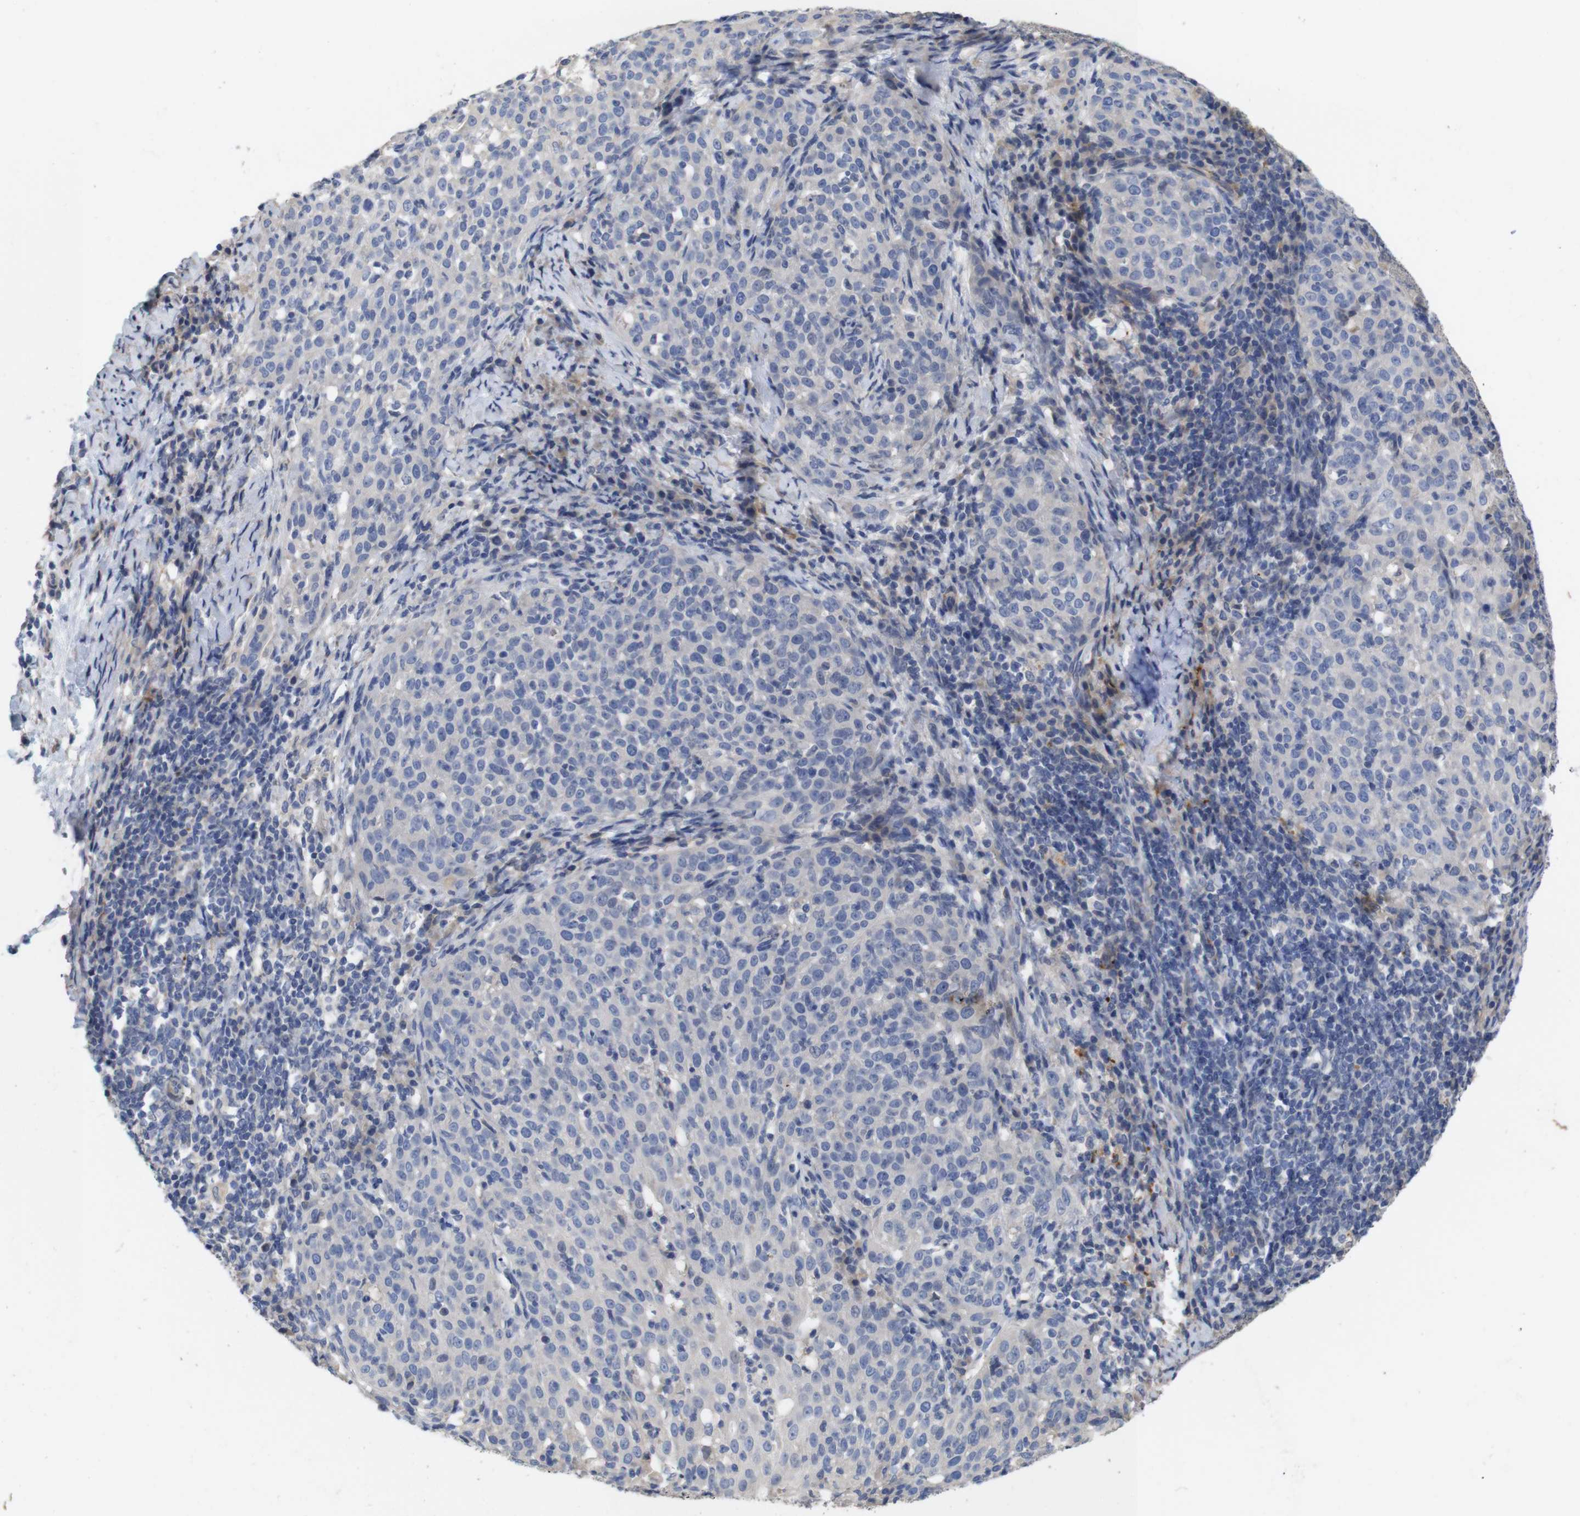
{"staining": {"intensity": "negative", "quantity": "none", "location": "none"}, "tissue": "cervical cancer", "cell_type": "Tumor cells", "image_type": "cancer", "snomed": [{"axis": "morphology", "description": "Squamous cell carcinoma, NOS"}, {"axis": "topography", "description": "Cervix"}], "caption": "IHC image of neoplastic tissue: squamous cell carcinoma (cervical) stained with DAB (3,3'-diaminobenzidine) reveals no significant protein expression in tumor cells.", "gene": "SPRY3", "patient": {"sex": "female", "age": 51}}